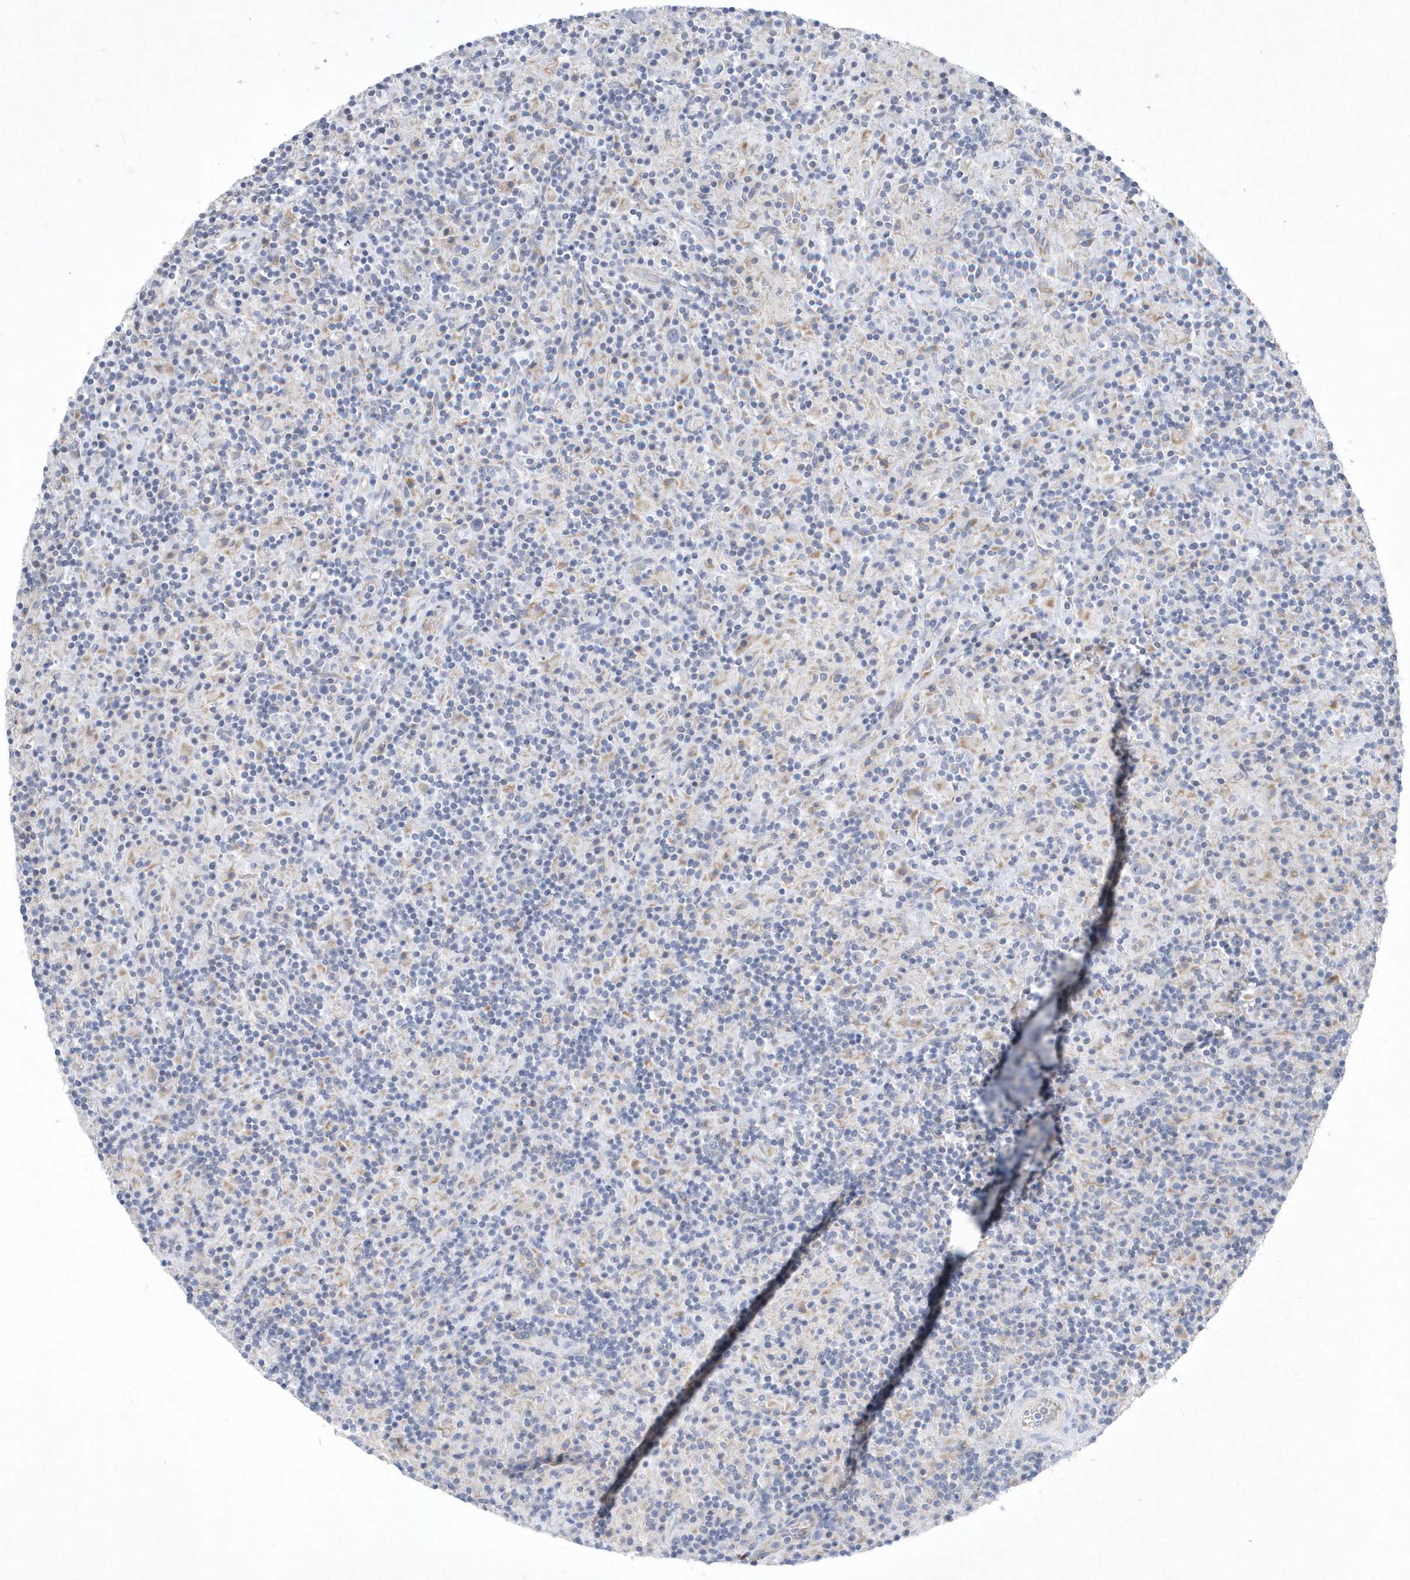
{"staining": {"intensity": "negative", "quantity": "none", "location": "none"}, "tissue": "lymphoma", "cell_type": "Tumor cells", "image_type": "cancer", "snomed": [{"axis": "morphology", "description": "Hodgkin's disease, NOS"}, {"axis": "topography", "description": "Lymph node"}], "caption": "The IHC photomicrograph has no significant positivity in tumor cells of lymphoma tissue. (Brightfield microscopy of DAB IHC at high magnification).", "gene": "DGAT1", "patient": {"sex": "male", "age": 70}}